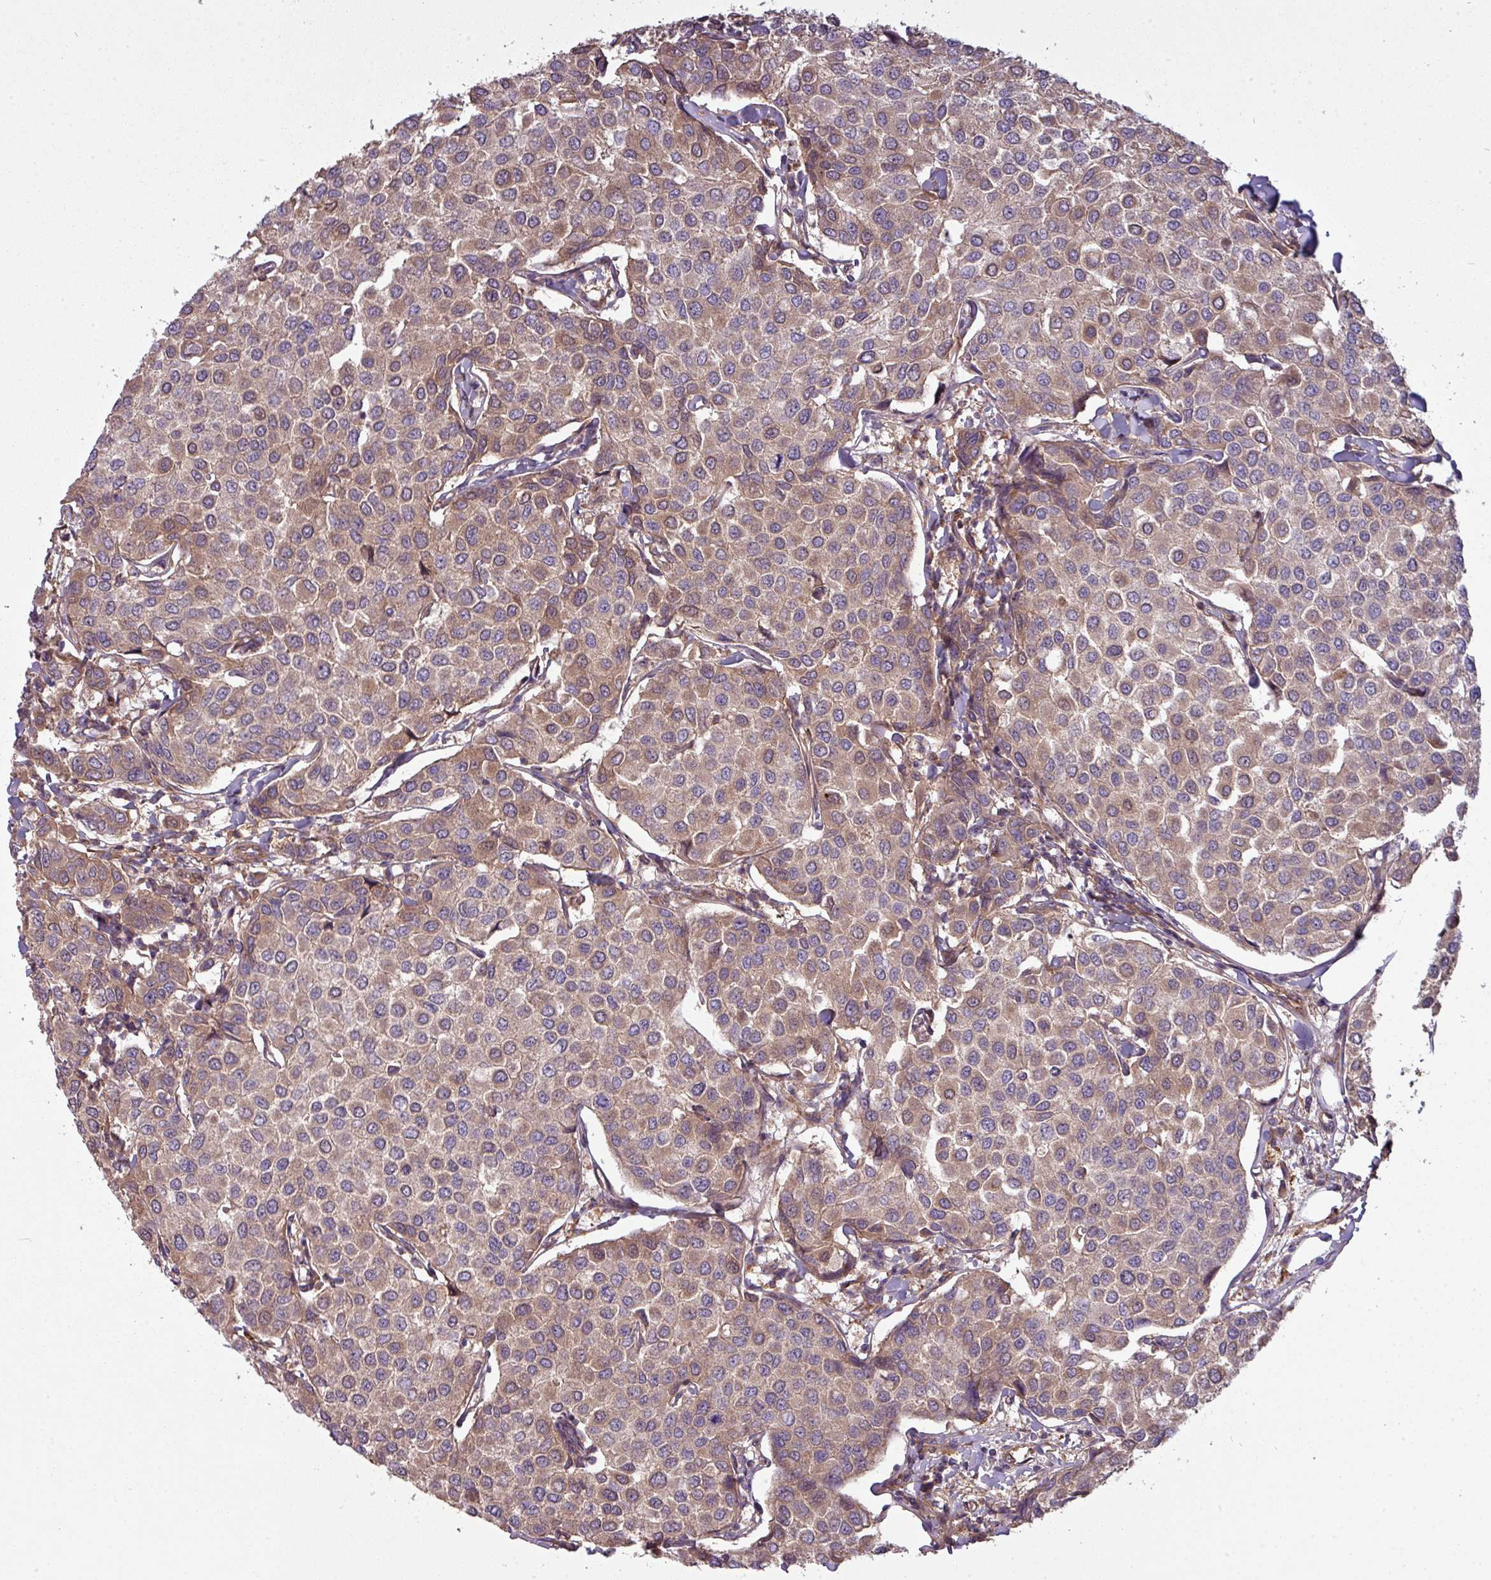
{"staining": {"intensity": "moderate", "quantity": "25%-75%", "location": "cytoplasmic/membranous,nuclear"}, "tissue": "breast cancer", "cell_type": "Tumor cells", "image_type": "cancer", "snomed": [{"axis": "morphology", "description": "Duct carcinoma"}, {"axis": "topography", "description": "Breast"}], "caption": "An image of human infiltrating ductal carcinoma (breast) stained for a protein shows moderate cytoplasmic/membranous and nuclear brown staining in tumor cells.", "gene": "SNRNP25", "patient": {"sex": "female", "age": 55}}